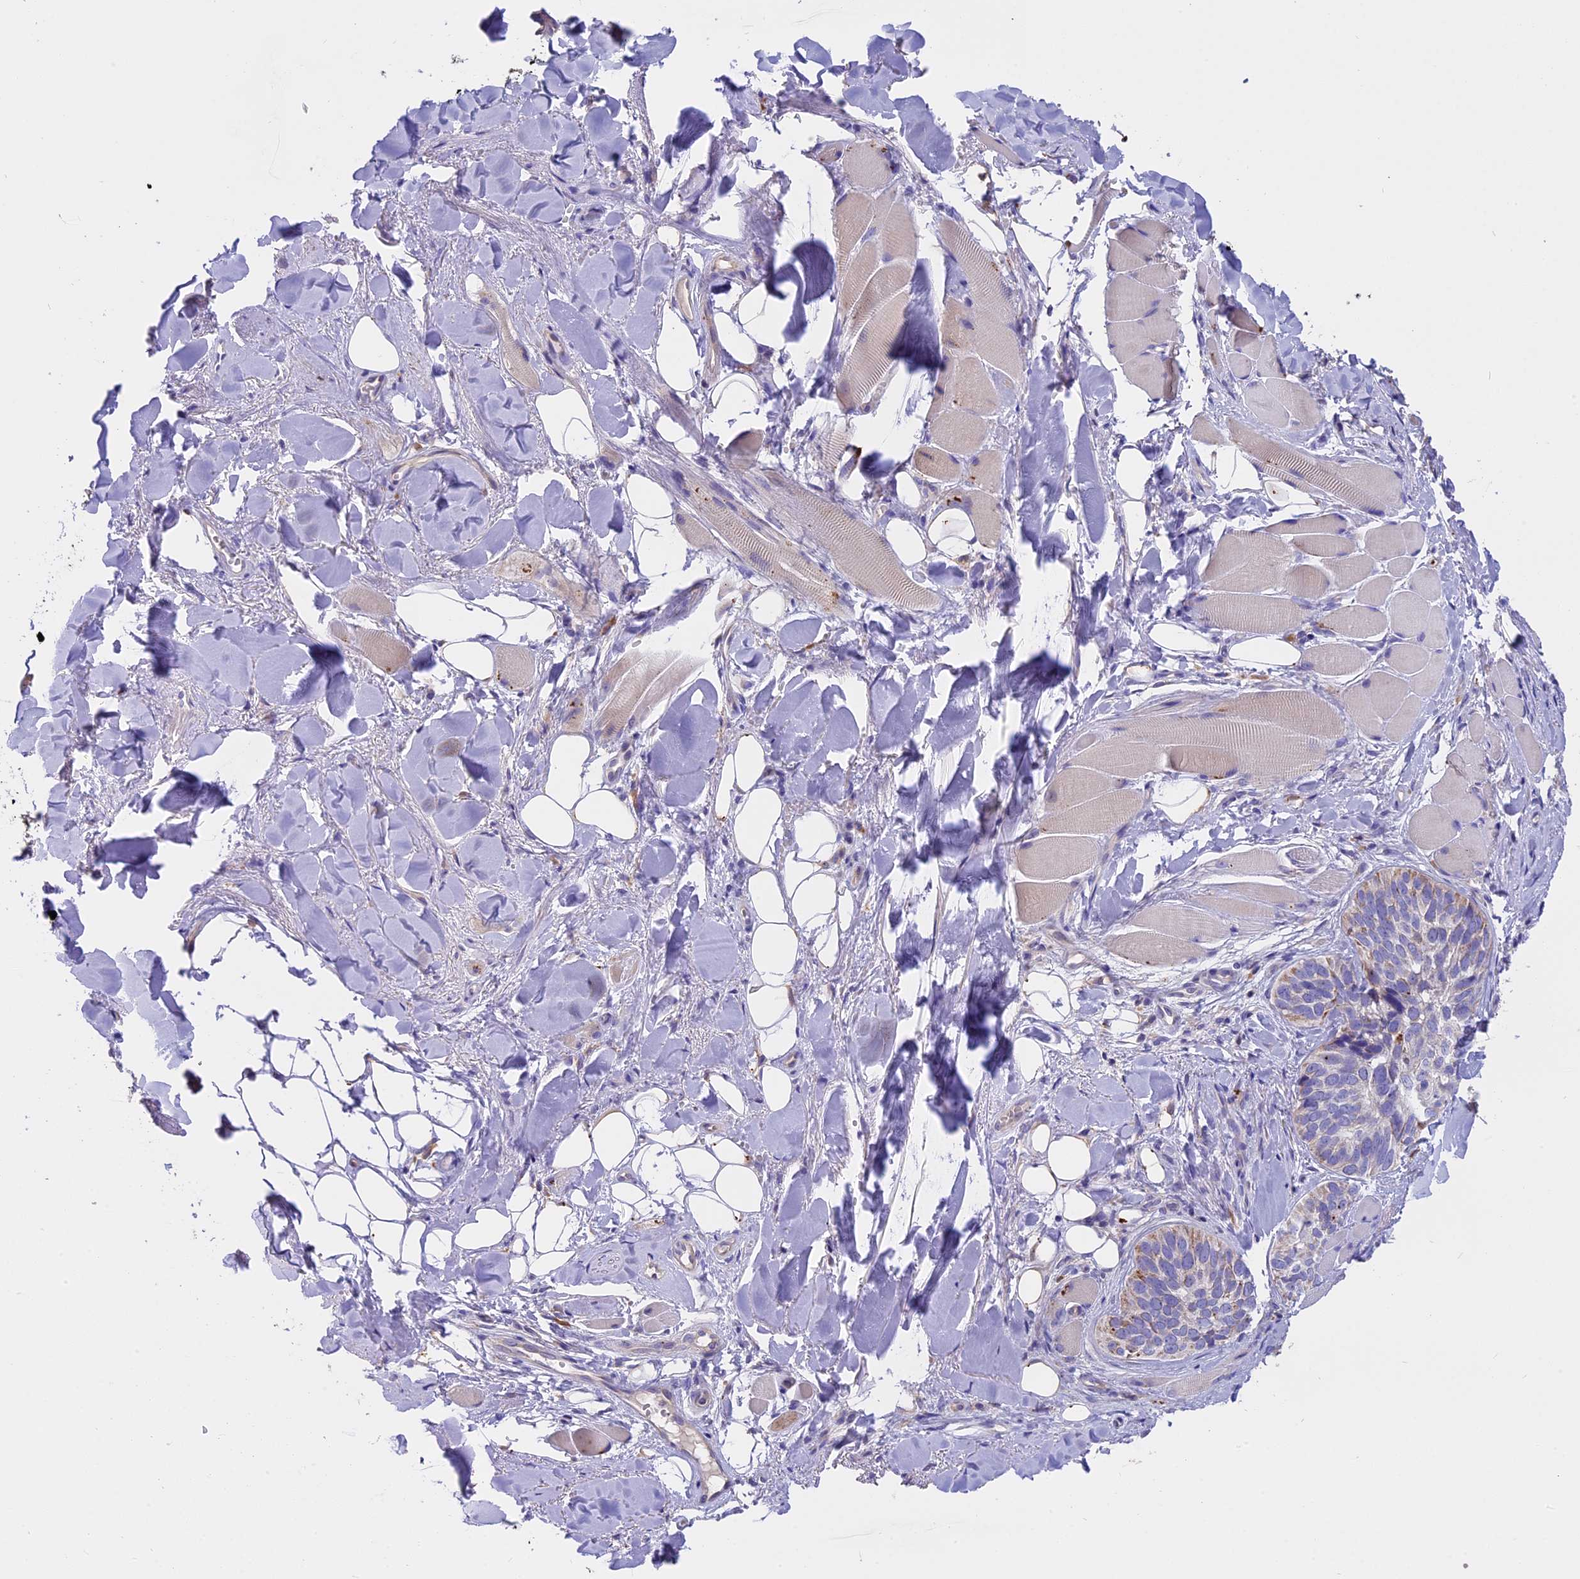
{"staining": {"intensity": "weak", "quantity": "<25%", "location": "cytoplasmic/membranous"}, "tissue": "skin cancer", "cell_type": "Tumor cells", "image_type": "cancer", "snomed": [{"axis": "morphology", "description": "Basal cell carcinoma"}, {"axis": "topography", "description": "Skin"}], "caption": "Tumor cells are negative for brown protein staining in skin cancer.", "gene": "LYPD6", "patient": {"sex": "male", "age": 62}}